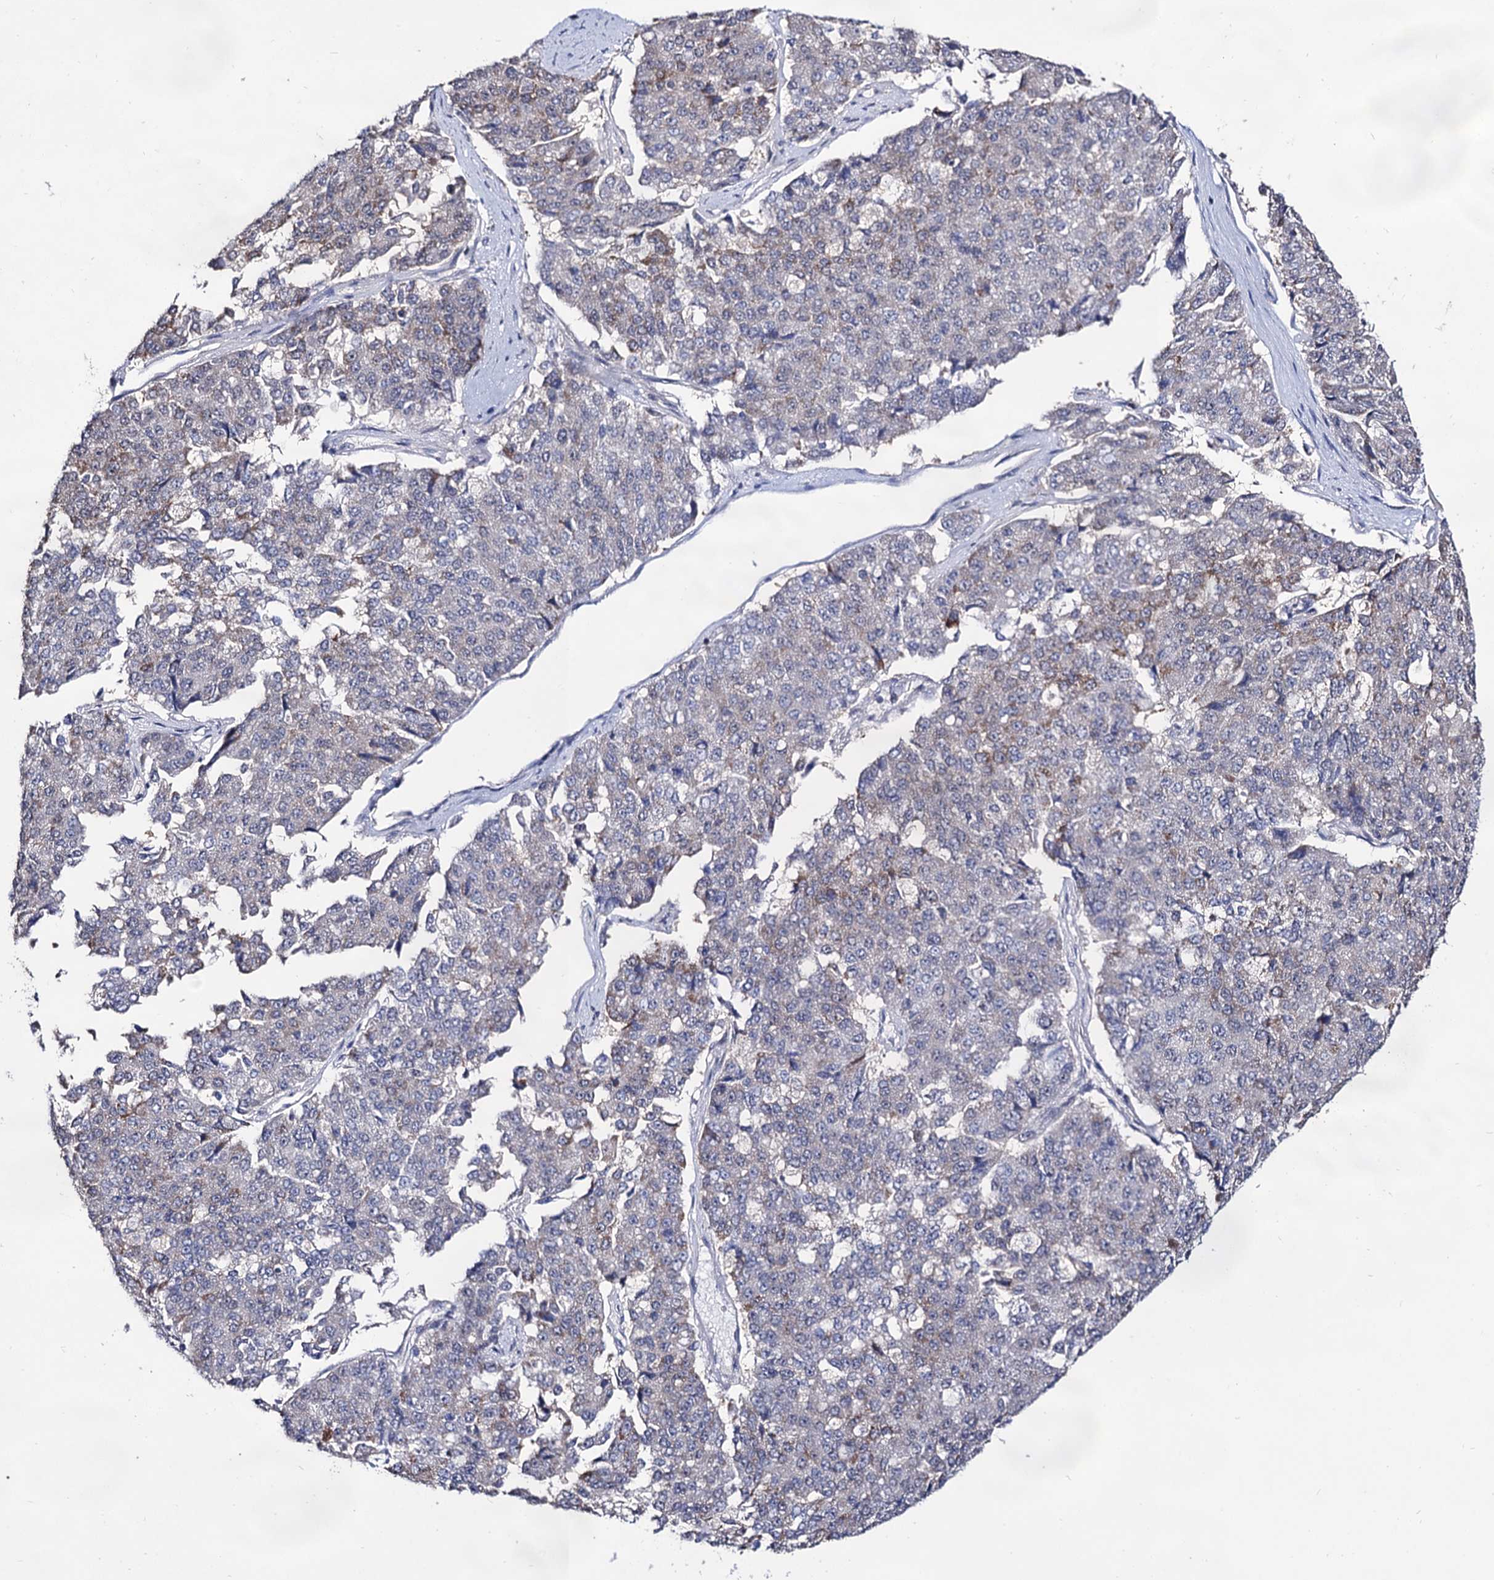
{"staining": {"intensity": "negative", "quantity": "none", "location": "none"}, "tissue": "pancreatic cancer", "cell_type": "Tumor cells", "image_type": "cancer", "snomed": [{"axis": "morphology", "description": "Adenocarcinoma, NOS"}, {"axis": "topography", "description": "Pancreas"}], "caption": "Tumor cells show no significant protein staining in adenocarcinoma (pancreatic). (Immunohistochemistry, brightfield microscopy, high magnification).", "gene": "ARFIP2", "patient": {"sex": "male", "age": 50}}